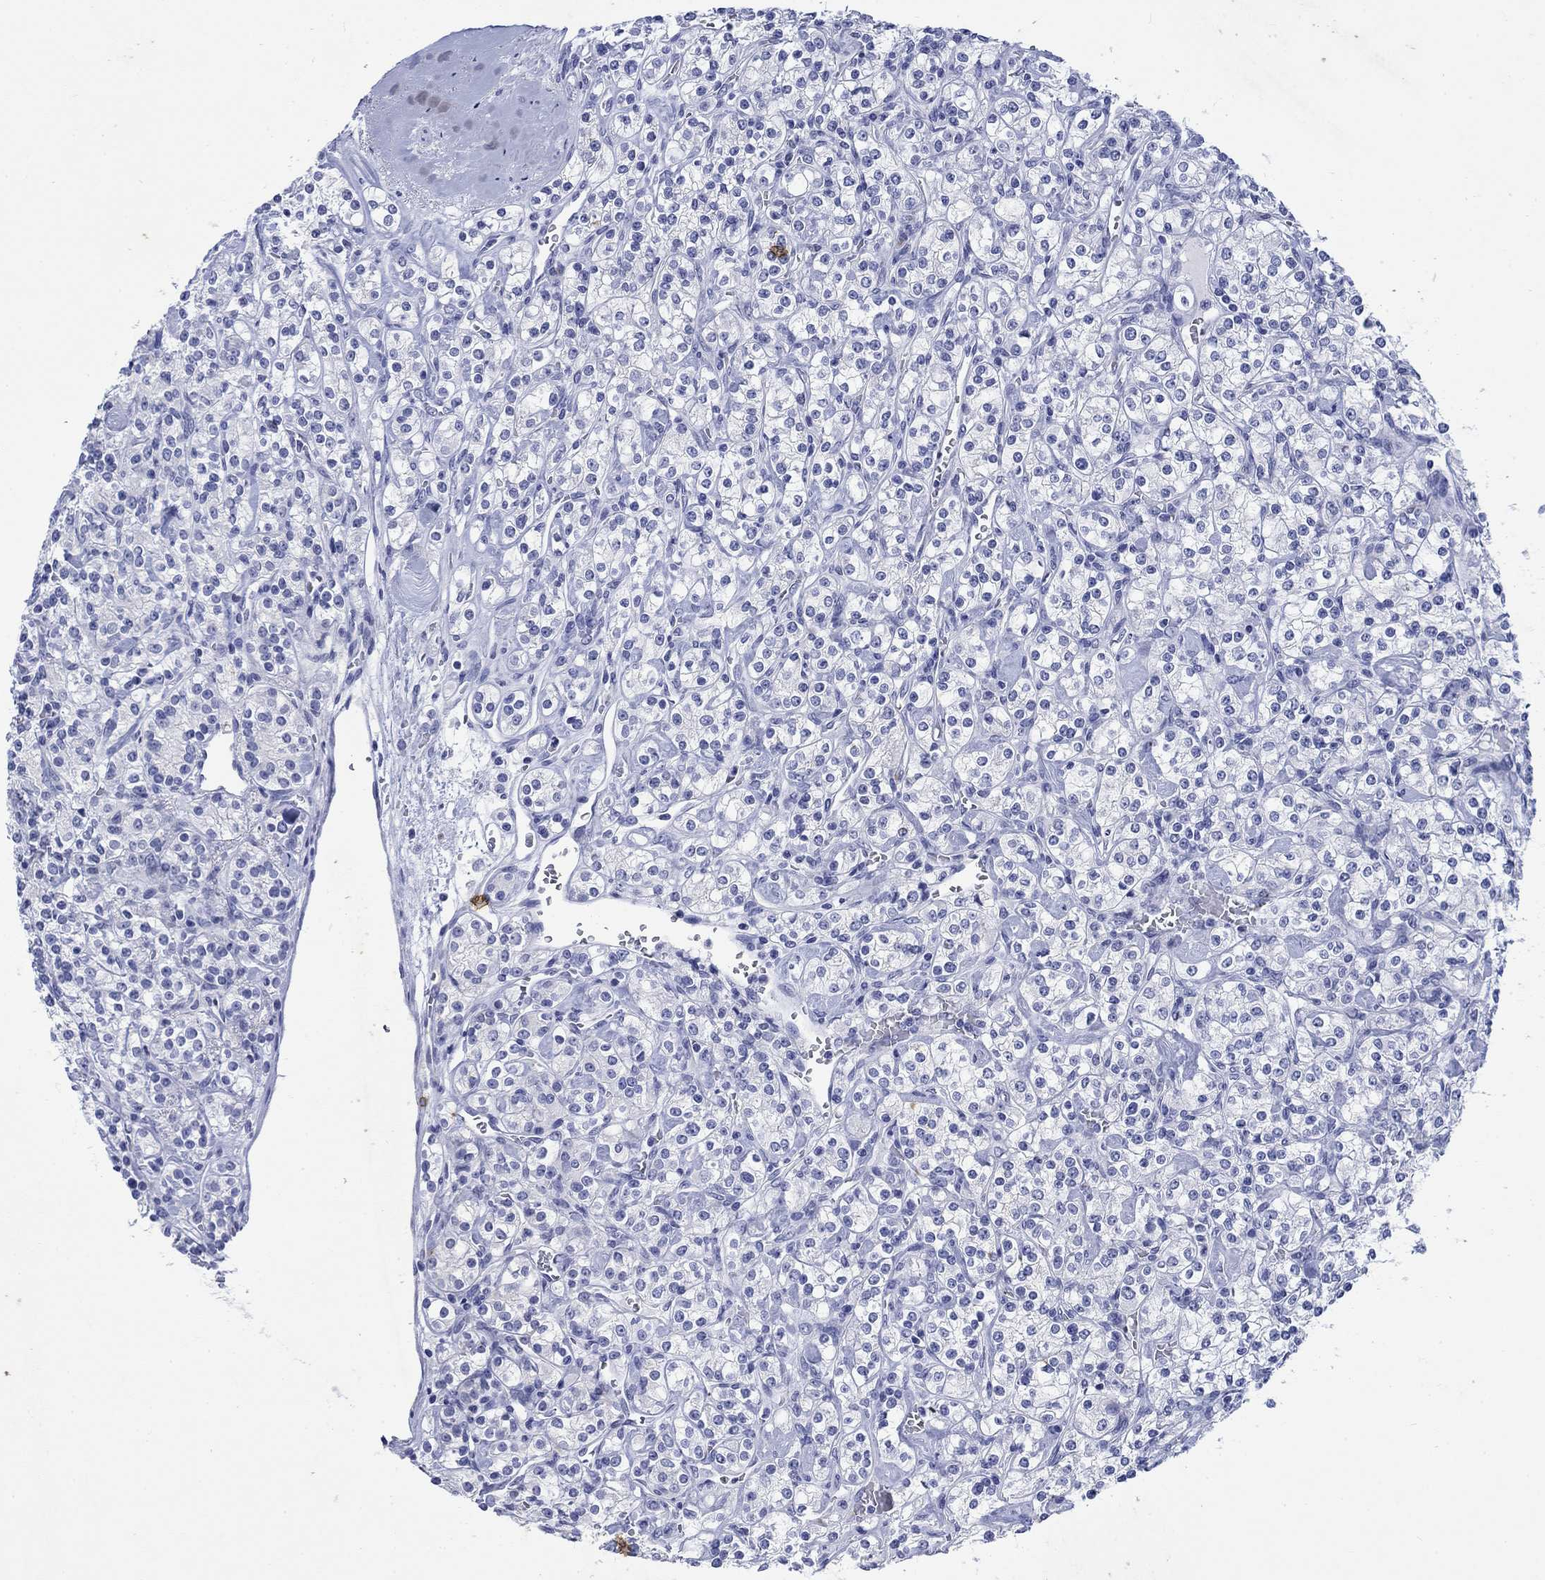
{"staining": {"intensity": "negative", "quantity": "none", "location": "none"}, "tissue": "renal cancer", "cell_type": "Tumor cells", "image_type": "cancer", "snomed": [{"axis": "morphology", "description": "Adenocarcinoma, NOS"}, {"axis": "topography", "description": "Kidney"}], "caption": "An immunohistochemistry photomicrograph of renal adenocarcinoma is shown. There is no staining in tumor cells of renal adenocarcinoma.", "gene": "KRT76", "patient": {"sex": "male", "age": 77}}